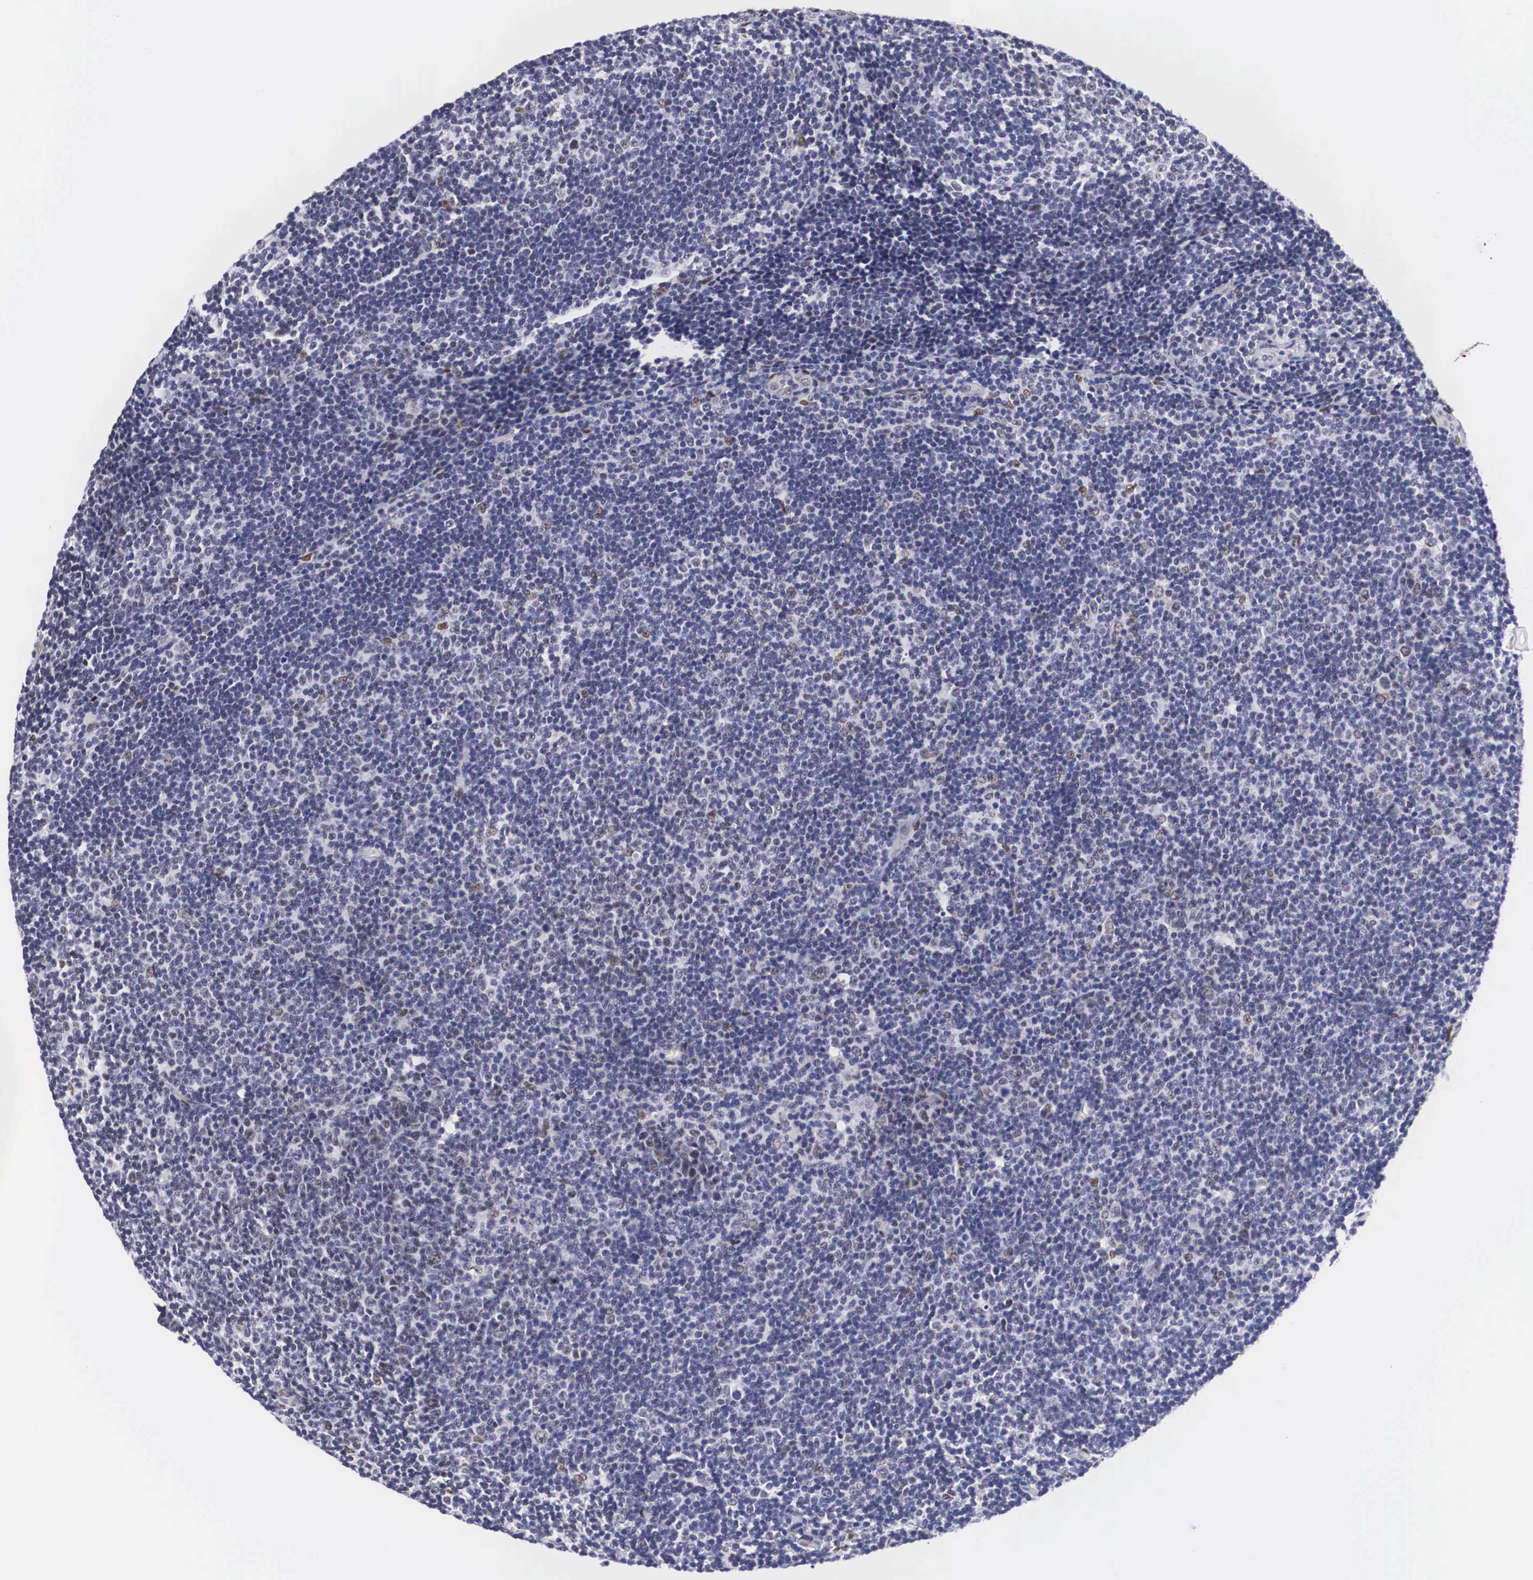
{"staining": {"intensity": "negative", "quantity": "none", "location": "none"}, "tissue": "lymphoma", "cell_type": "Tumor cells", "image_type": "cancer", "snomed": [{"axis": "morphology", "description": "Malignant lymphoma, non-Hodgkin's type, Low grade"}, {"axis": "topography", "description": "Lymph node"}], "caption": "DAB immunohistochemical staining of human low-grade malignant lymphoma, non-Hodgkin's type exhibits no significant expression in tumor cells.", "gene": "KHDRBS3", "patient": {"sex": "male", "age": 49}}